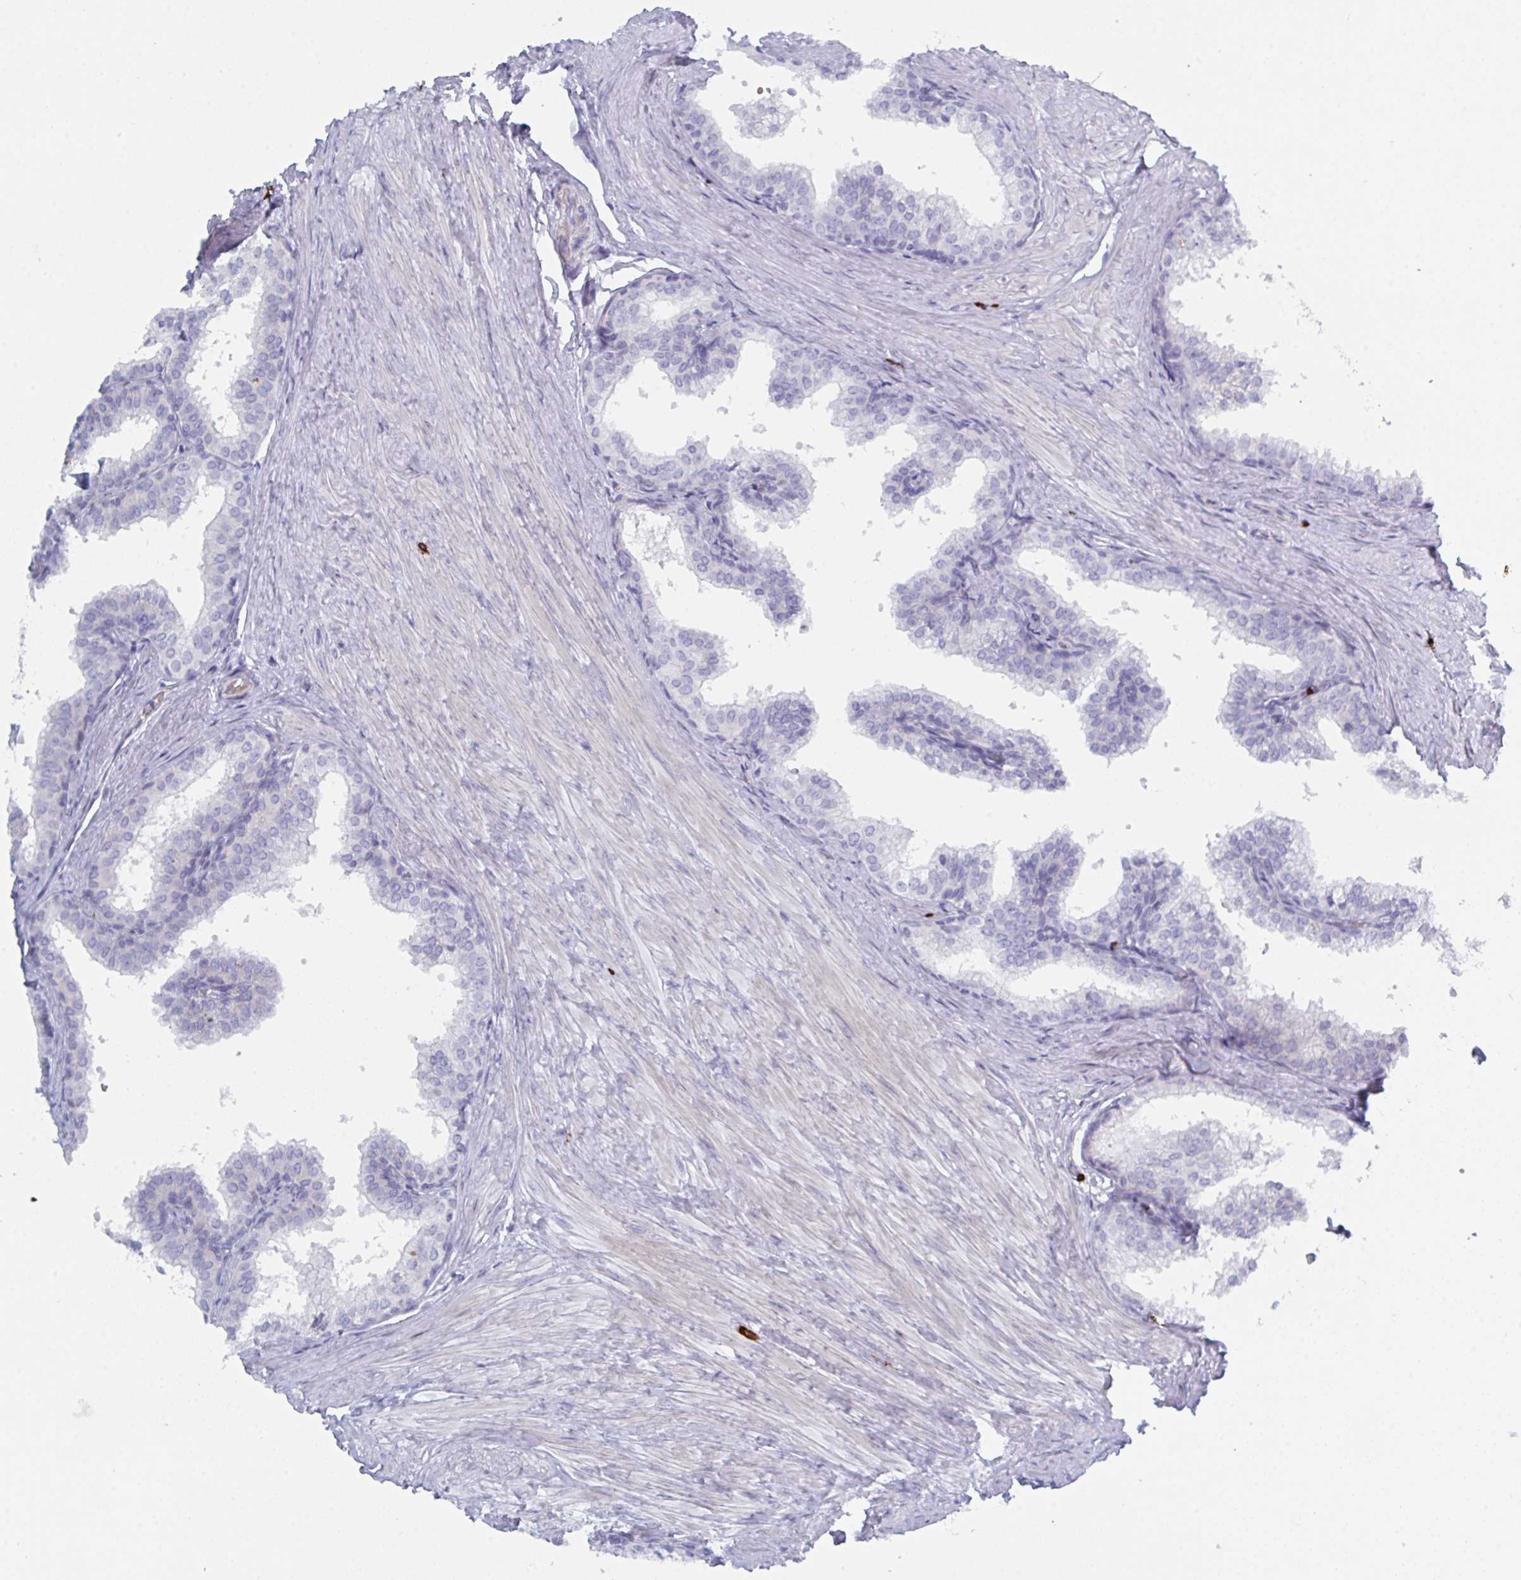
{"staining": {"intensity": "negative", "quantity": "none", "location": "none"}, "tissue": "prostate", "cell_type": "Glandular cells", "image_type": "normal", "snomed": [{"axis": "morphology", "description": "Normal tissue, NOS"}, {"axis": "topography", "description": "Prostate"}, {"axis": "topography", "description": "Peripheral nerve tissue"}], "caption": "This is a image of IHC staining of normal prostate, which shows no positivity in glandular cells.", "gene": "ZNF684", "patient": {"sex": "male", "age": 55}}